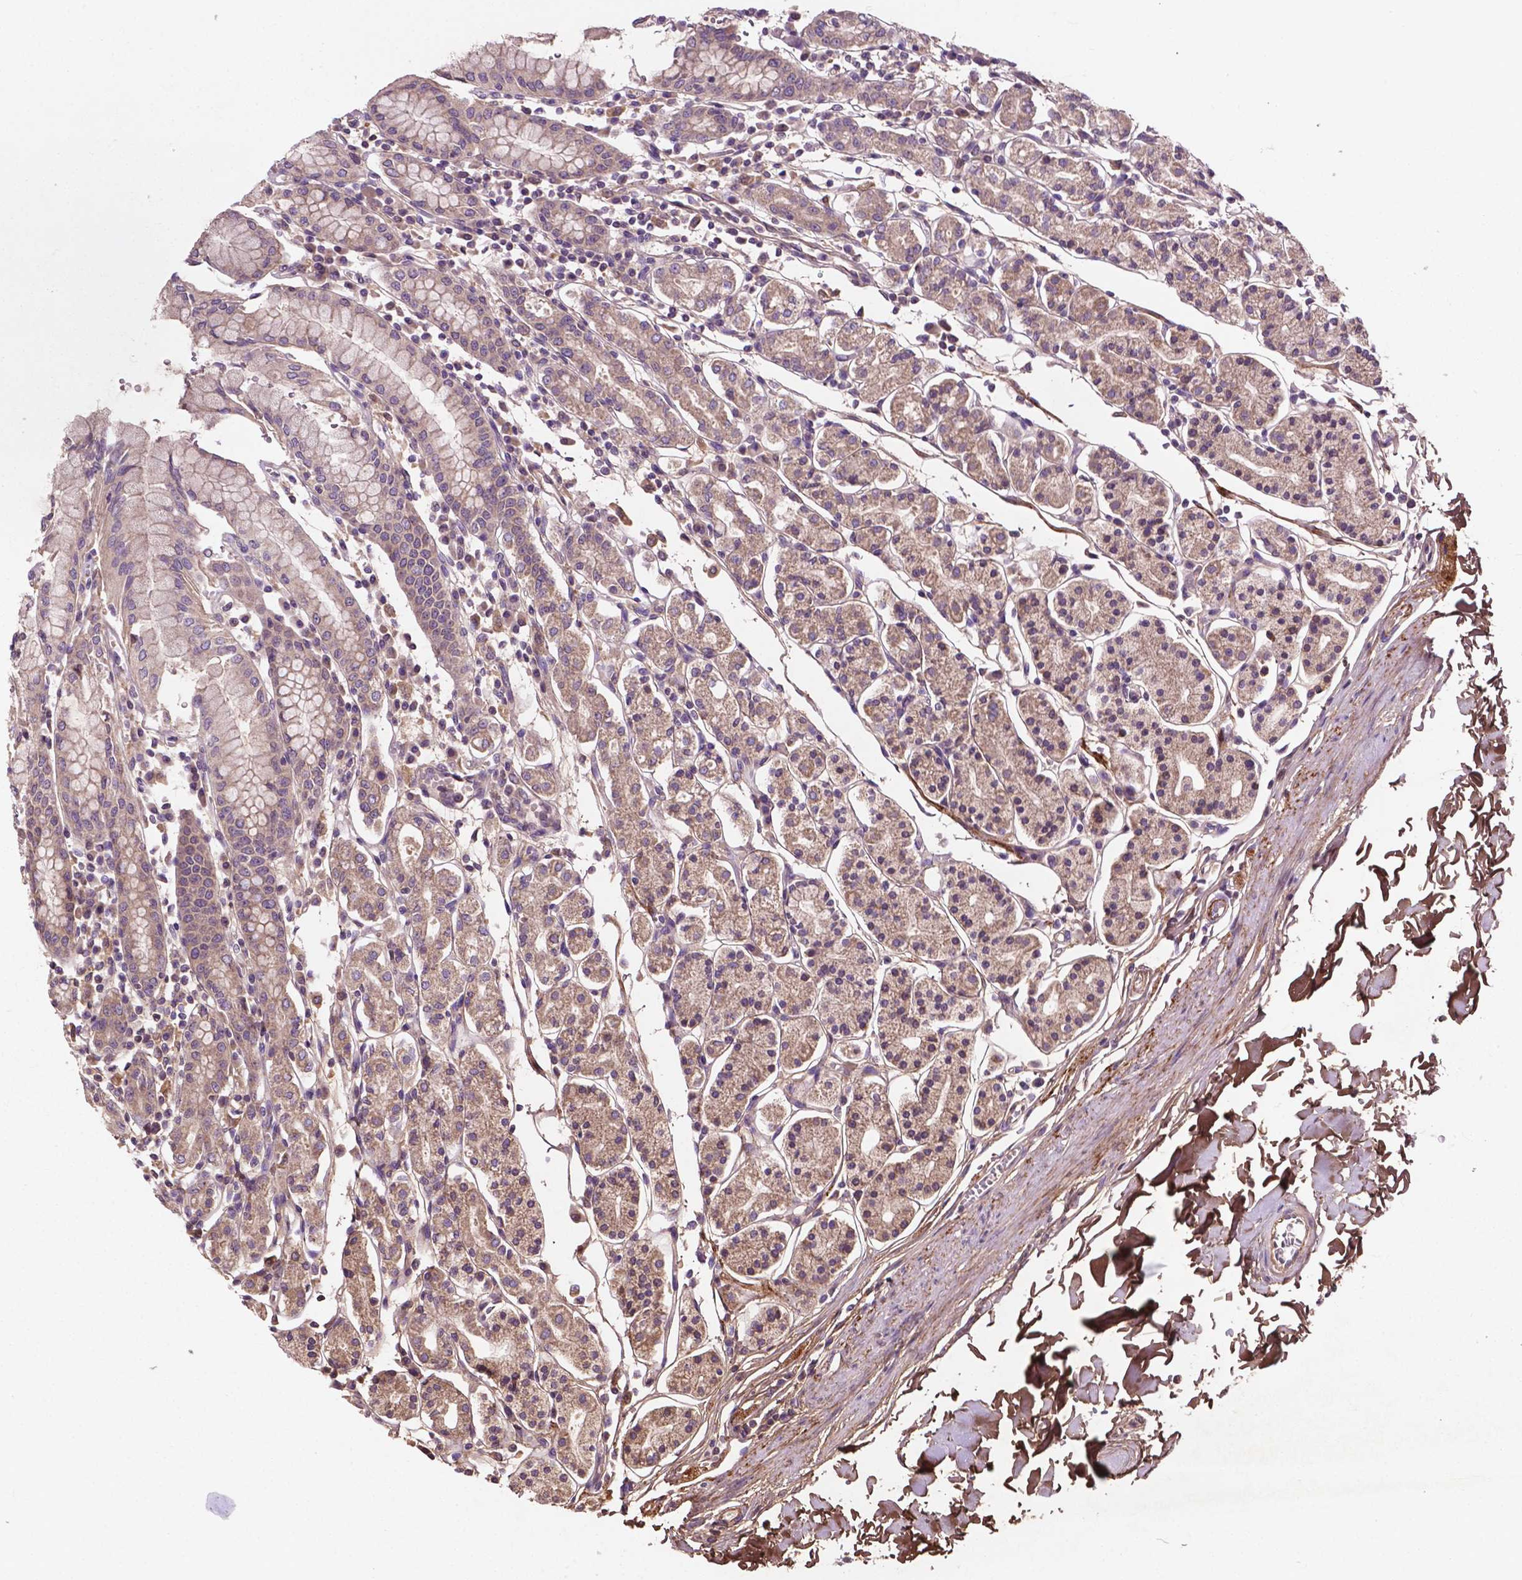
{"staining": {"intensity": "moderate", "quantity": ">75%", "location": "cytoplasmic/membranous"}, "tissue": "stomach", "cell_type": "Glandular cells", "image_type": "normal", "snomed": [{"axis": "morphology", "description": "Normal tissue, NOS"}, {"axis": "topography", "description": "Stomach, upper"}, {"axis": "topography", "description": "Stomach"}], "caption": "Glandular cells show medium levels of moderate cytoplasmic/membranous expression in about >75% of cells in unremarkable stomach.", "gene": "GJA9", "patient": {"sex": "male", "age": 62}}